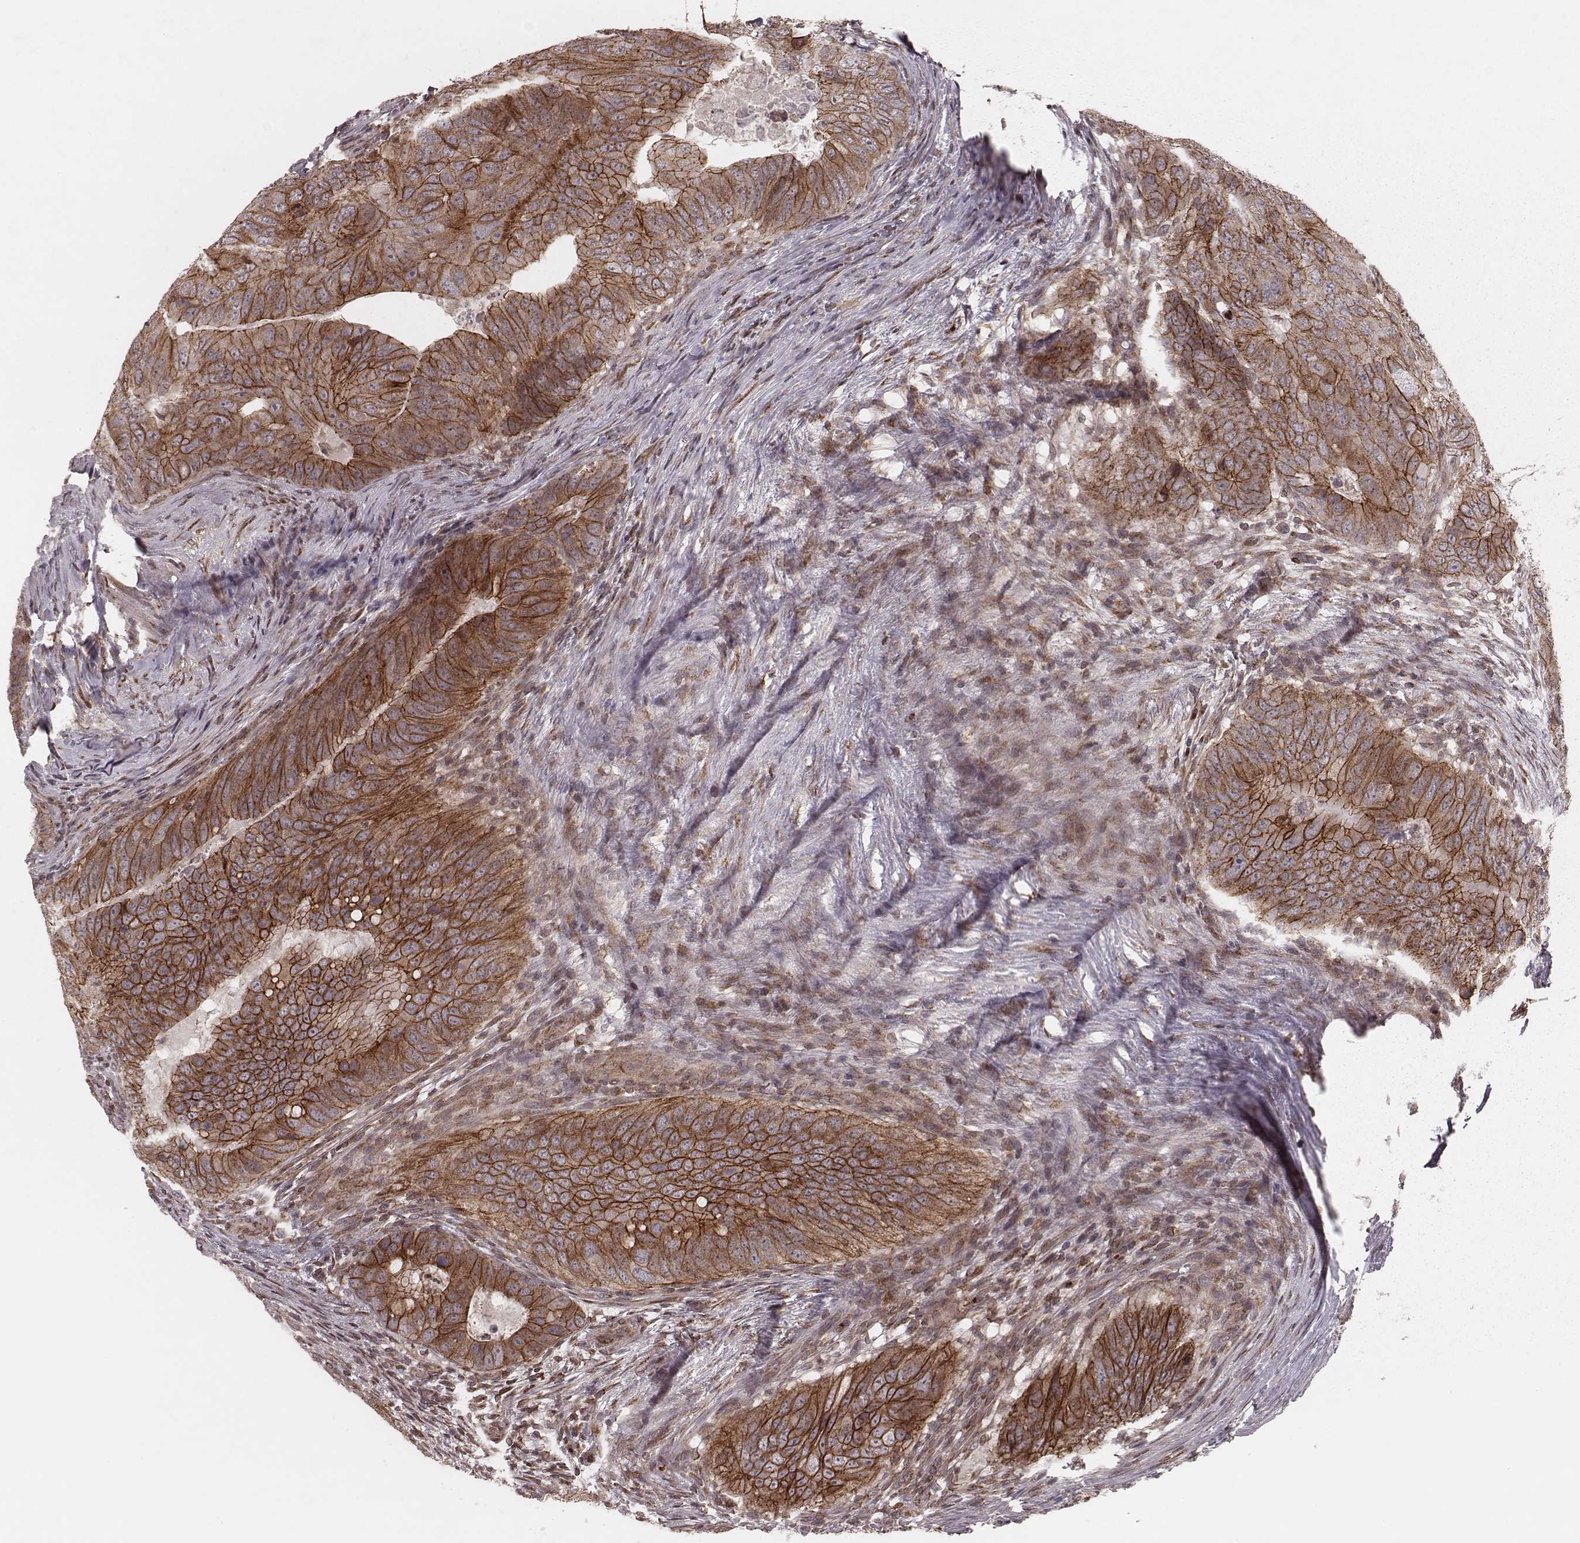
{"staining": {"intensity": "strong", "quantity": ">75%", "location": "cytoplasmic/membranous"}, "tissue": "colorectal cancer", "cell_type": "Tumor cells", "image_type": "cancer", "snomed": [{"axis": "morphology", "description": "Adenocarcinoma, NOS"}, {"axis": "topography", "description": "Colon"}], "caption": "The photomicrograph demonstrates staining of colorectal cancer (adenocarcinoma), revealing strong cytoplasmic/membranous protein staining (brown color) within tumor cells.", "gene": "MYO19", "patient": {"sex": "male", "age": 79}}